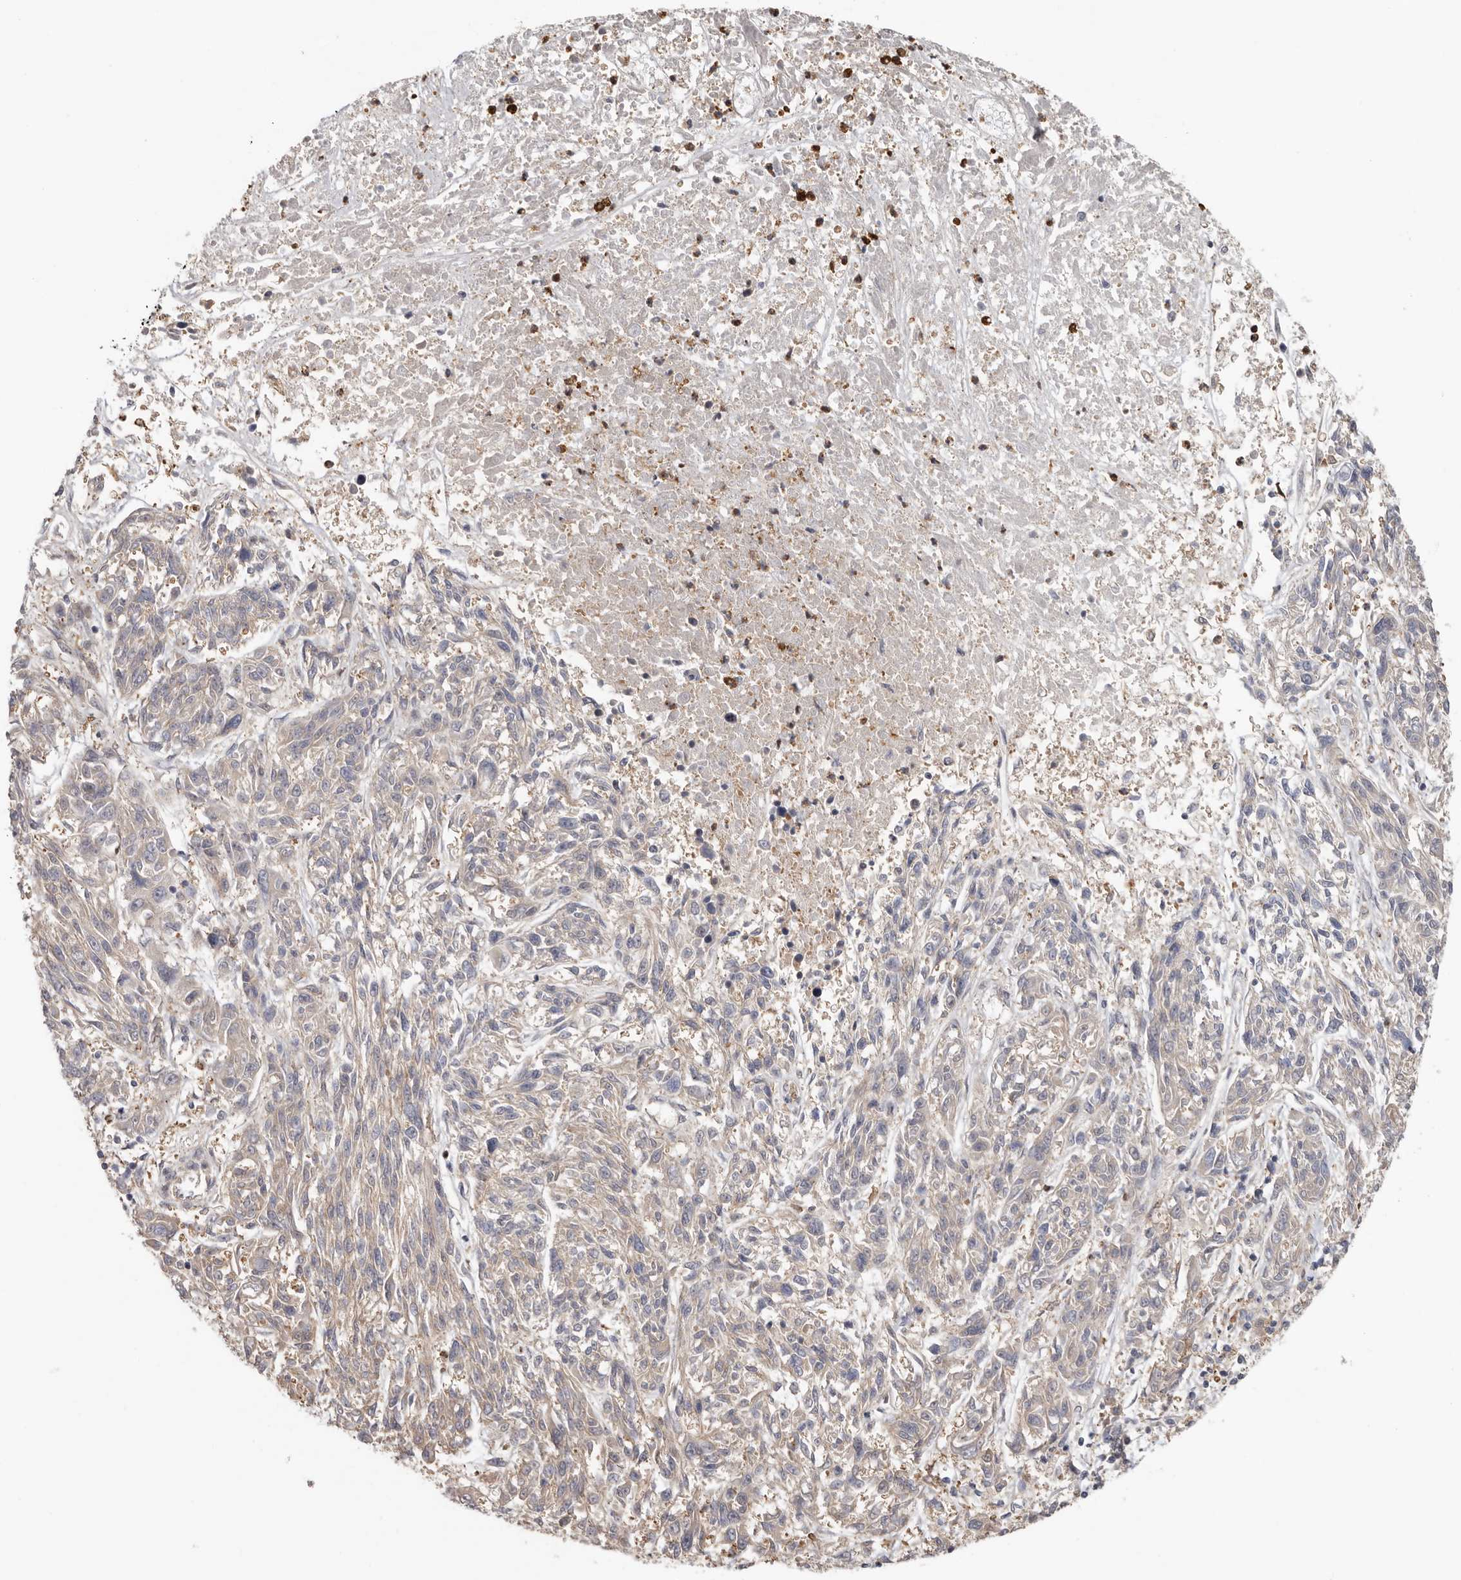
{"staining": {"intensity": "negative", "quantity": "none", "location": "none"}, "tissue": "melanoma", "cell_type": "Tumor cells", "image_type": "cancer", "snomed": [{"axis": "morphology", "description": "Malignant melanoma, NOS"}, {"axis": "topography", "description": "Skin"}], "caption": "The IHC image has no significant positivity in tumor cells of malignant melanoma tissue.", "gene": "MSRB2", "patient": {"sex": "male", "age": 53}}